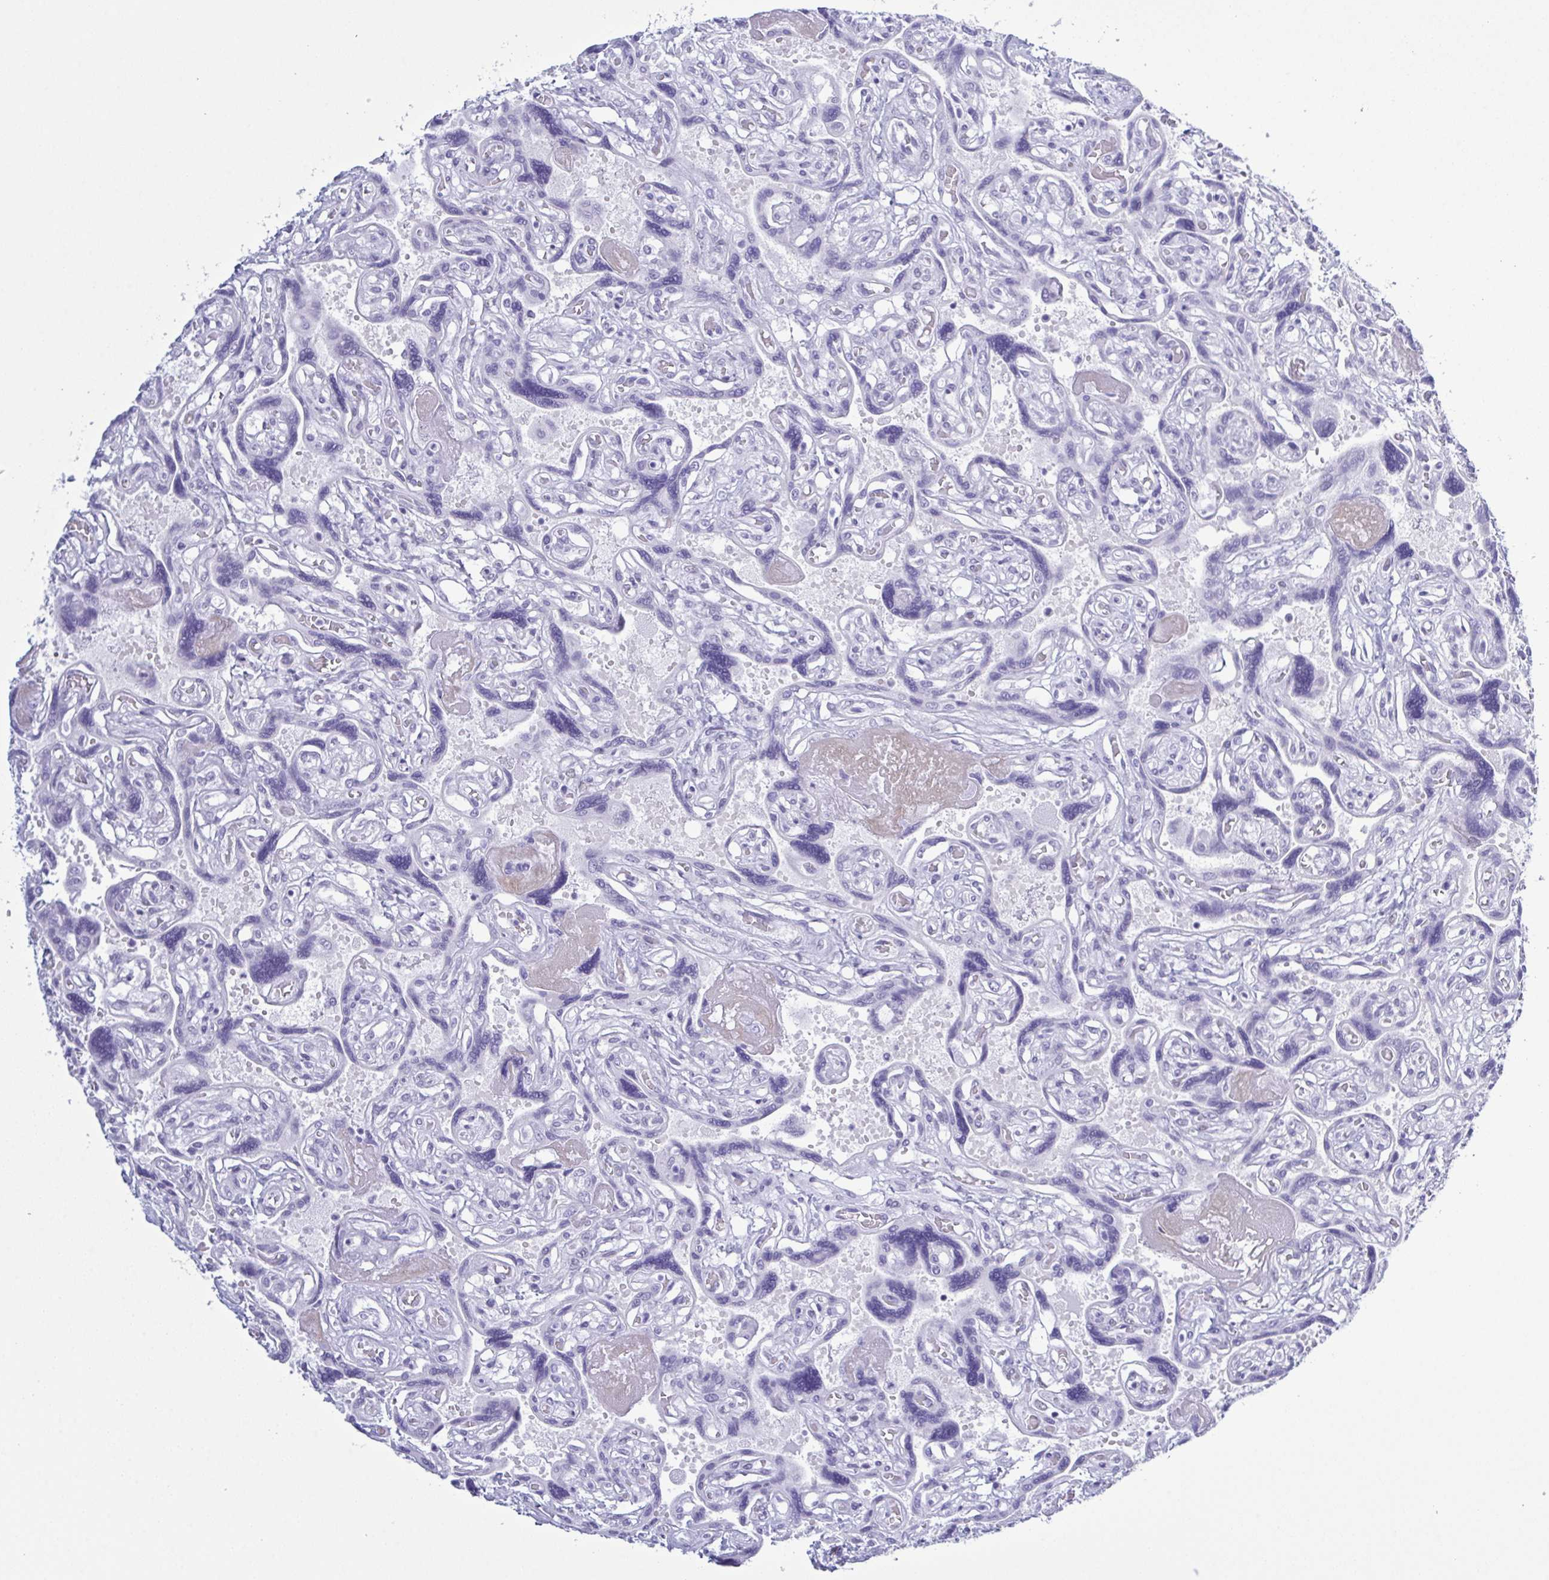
{"staining": {"intensity": "weak", "quantity": "25%-75%", "location": "nuclear"}, "tissue": "placenta", "cell_type": "Decidual cells", "image_type": "normal", "snomed": [{"axis": "morphology", "description": "Normal tissue, NOS"}, {"axis": "topography", "description": "Placenta"}], "caption": "Brown immunohistochemical staining in unremarkable human placenta displays weak nuclear positivity in about 25%-75% of decidual cells.", "gene": "SUGP2", "patient": {"sex": "female", "age": 32}}